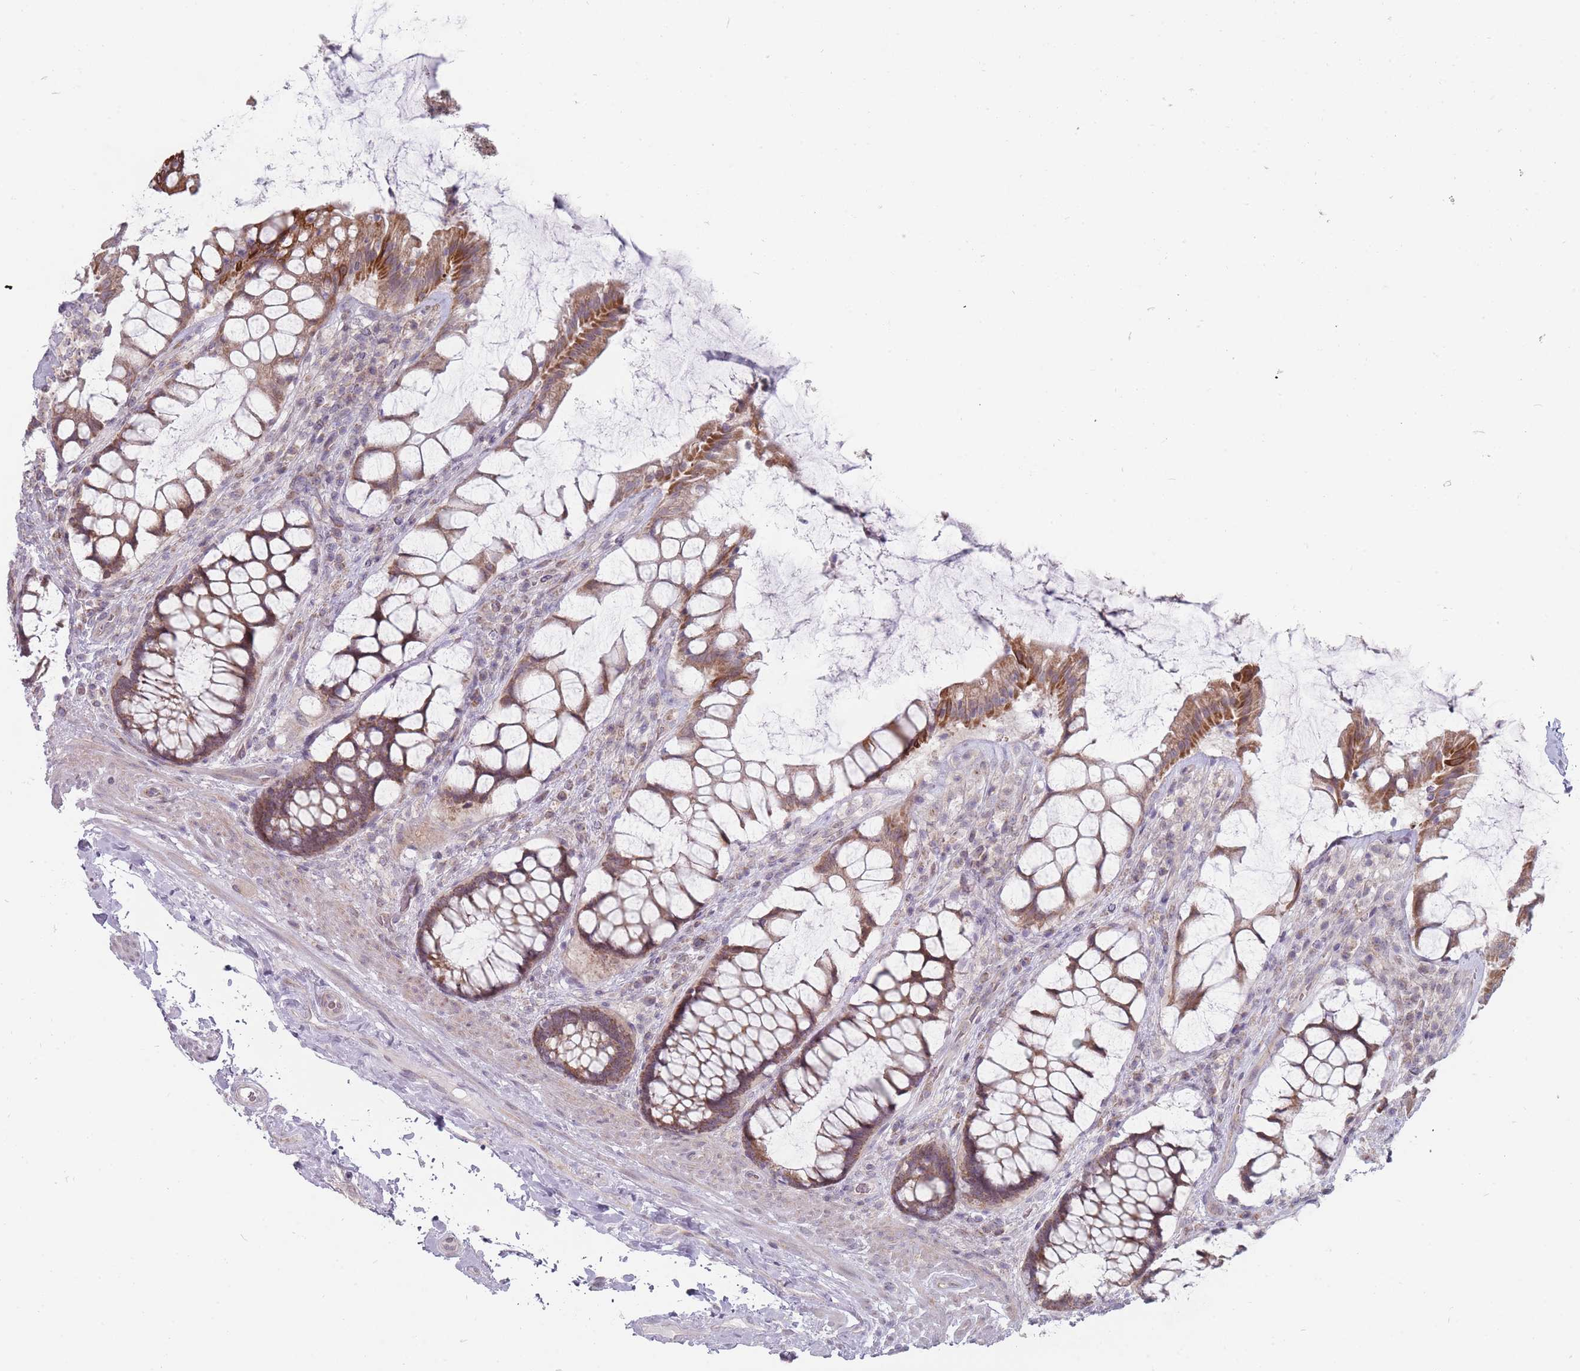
{"staining": {"intensity": "moderate", "quantity": ">75%", "location": "cytoplasmic/membranous"}, "tissue": "rectum", "cell_type": "Glandular cells", "image_type": "normal", "snomed": [{"axis": "morphology", "description": "Normal tissue, NOS"}, {"axis": "topography", "description": "Rectum"}], "caption": "Protein expression by immunohistochemistry exhibits moderate cytoplasmic/membranous expression in approximately >75% of glandular cells in unremarkable rectum.", "gene": "PCDH12", "patient": {"sex": "female", "age": 58}}